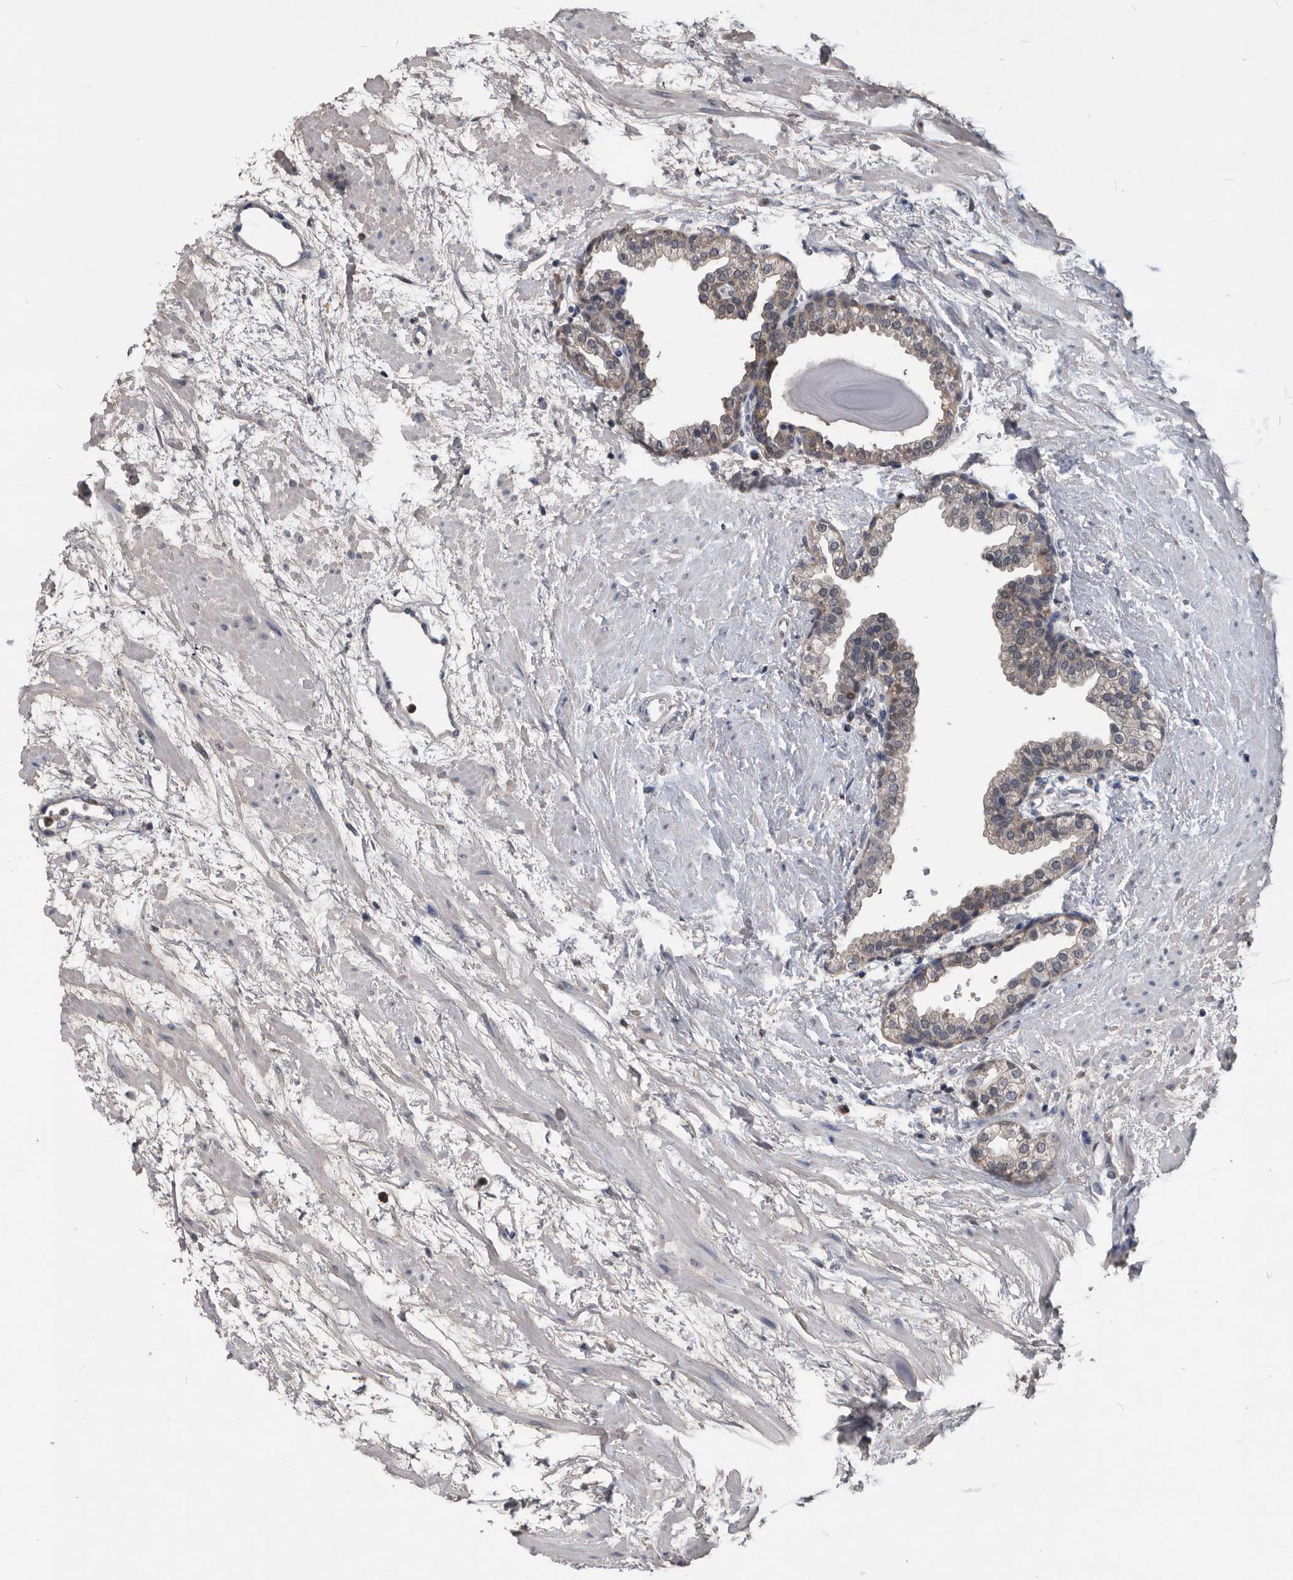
{"staining": {"intensity": "weak", "quantity": "<25%", "location": "cytoplasmic/membranous,nuclear"}, "tissue": "prostate", "cell_type": "Glandular cells", "image_type": "normal", "snomed": [{"axis": "morphology", "description": "Normal tissue, NOS"}, {"axis": "topography", "description": "Prostate"}], "caption": "This is an immunohistochemistry photomicrograph of normal prostate. There is no expression in glandular cells.", "gene": "PDXK", "patient": {"sex": "male", "age": 48}}